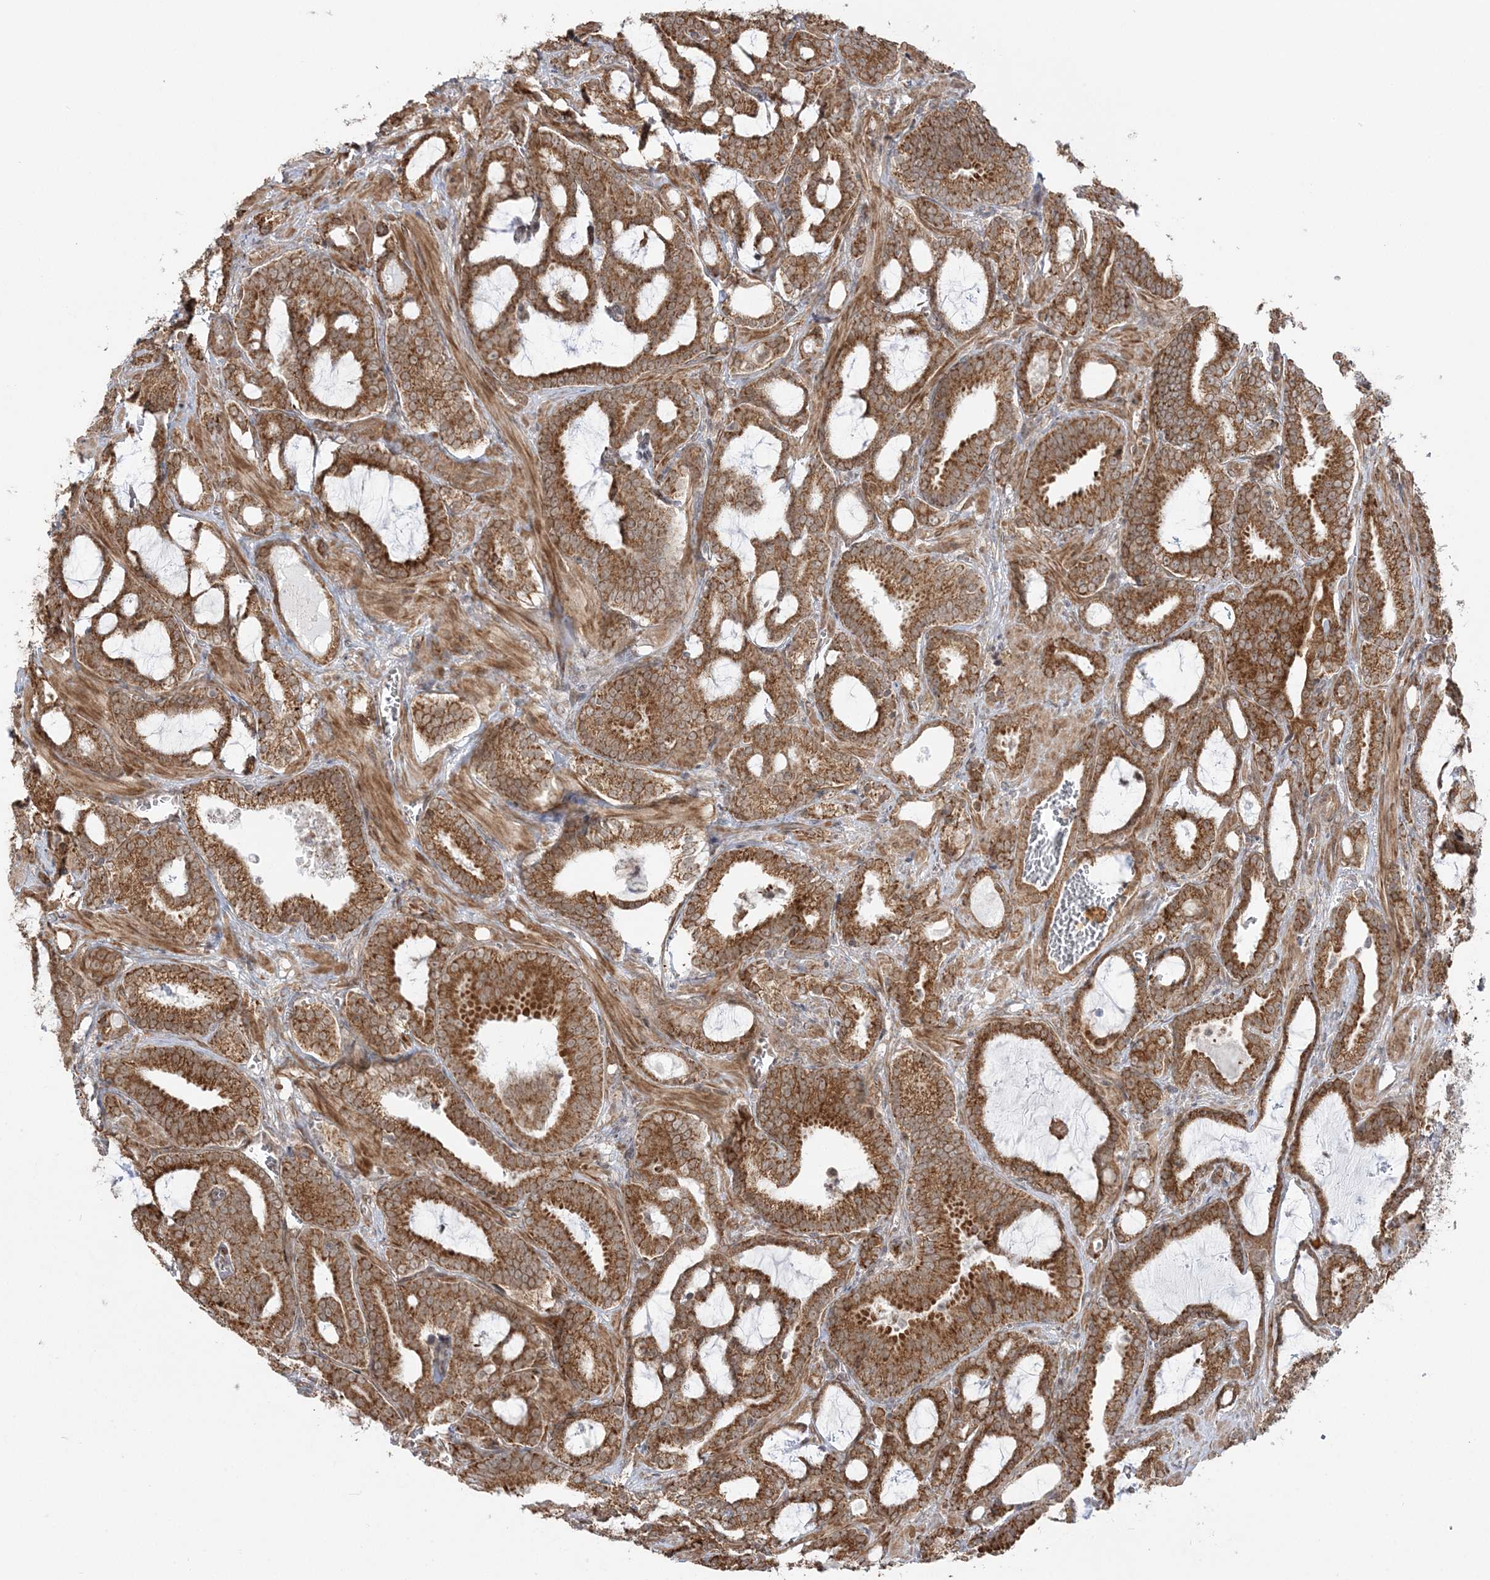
{"staining": {"intensity": "strong", "quantity": ">75%", "location": "cytoplasmic/membranous"}, "tissue": "prostate cancer", "cell_type": "Tumor cells", "image_type": "cancer", "snomed": [{"axis": "morphology", "description": "Adenocarcinoma, High grade"}, {"axis": "topography", "description": "Prostate and seminal vesicle, NOS"}], "caption": "Prostate cancer stained with a brown dye exhibits strong cytoplasmic/membranous positive positivity in about >75% of tumor cells.", "gene": "MRPL47", "patient": {"sex": "male", "age": 67}}